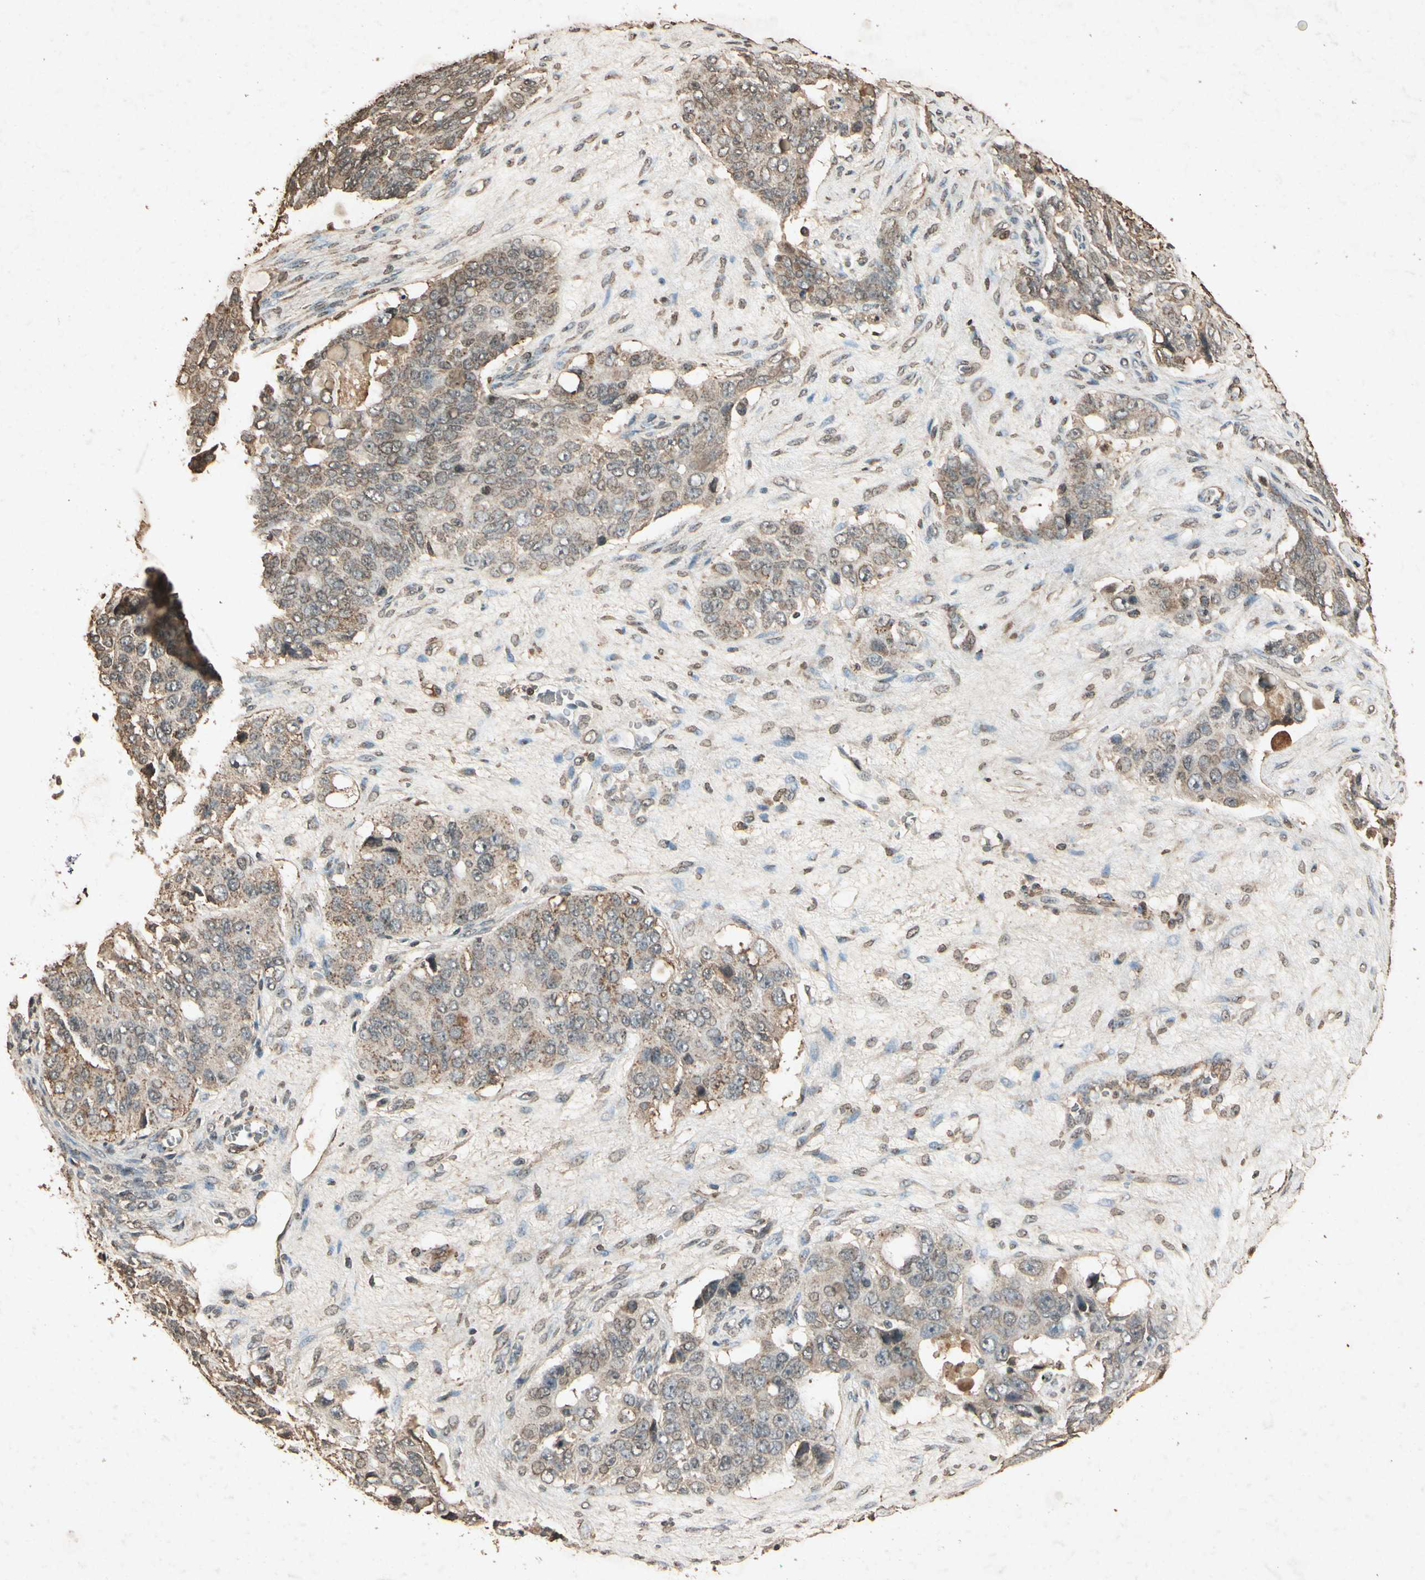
{"staining": {"intensity": "moderate", "quantity": ">75%", "location": "cytoplasmic/membranous"}, "tissue": "ovarian cancer", "cell_type": "Tumor cells", "image_type": "cancer", "snomed": [{"axis": "morphology", "description": "Carcinoma, endometroid"}, {"axis": "topography", "description": "Ovary"}], "caption": "A high-resolution image shows immunohistochemistry staining of ovarian cancer, which displays moderate cytoplasmic/membranous staining in approximately >75% of tumor cells.", "gene": "GC", "patient": {"sex": "female", "age": 51}}